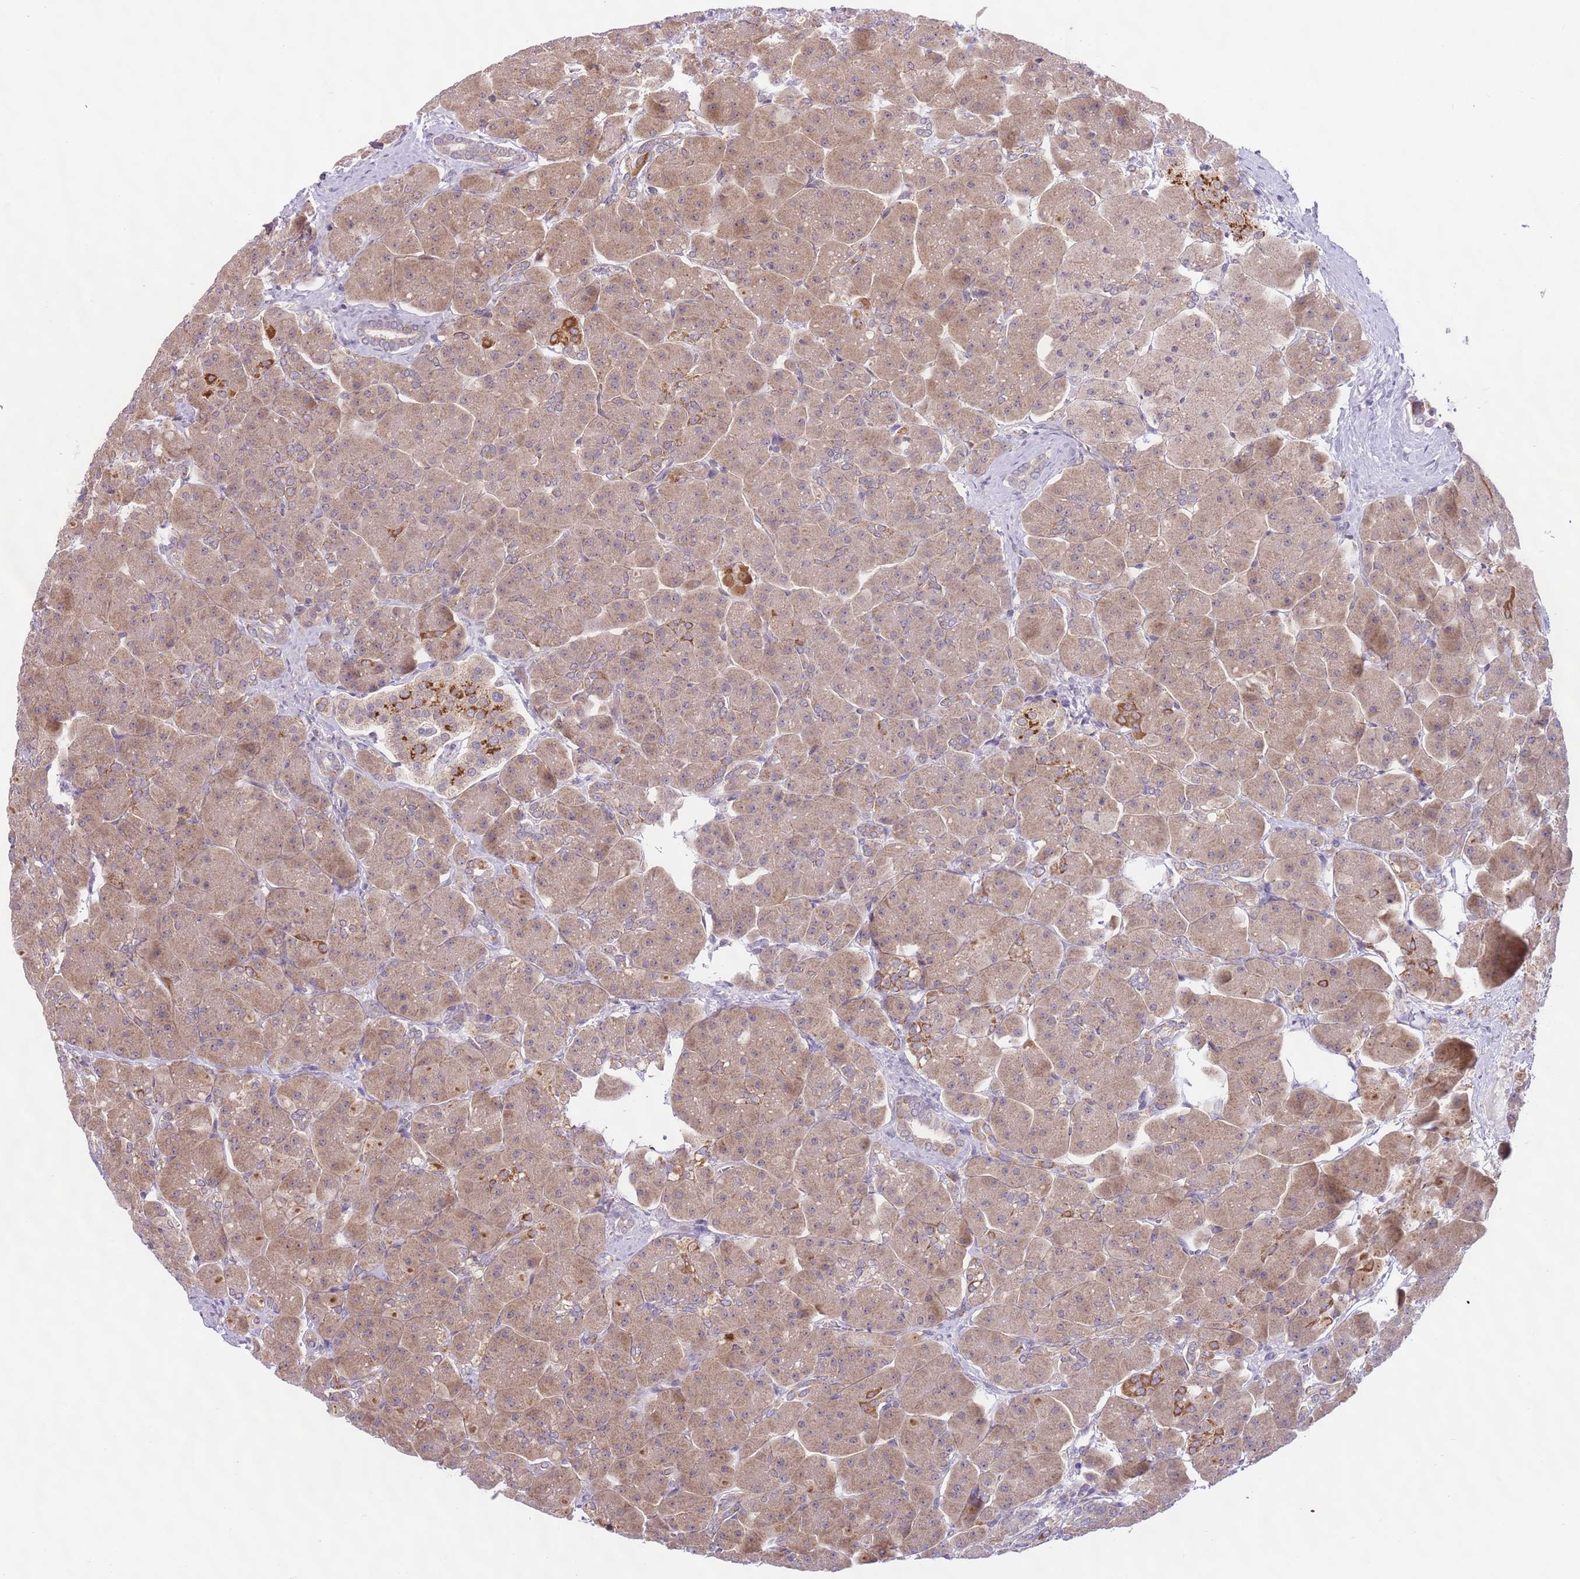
{"staining": {"intensity": "moderate", "quantity": ">75%", "location": "cytoplasmic/membranous"}, "tissue": "pancreas", "cell_type": "Exocrine glandular cells", "image_type": "normal", "snomed": [{"axis": "morphology", "description": "Normal tissue, NOS"}, {"axis": "topography", "description": "Pancreas"}], "caption": "Pancreas stained with a brown dye demonstrates moderate cytoplasmic/membranous positive expression in about >75% of exocrine glandular cells.", "gene": "SKOR2", "patient": {"sex": "male", "age": 66}}